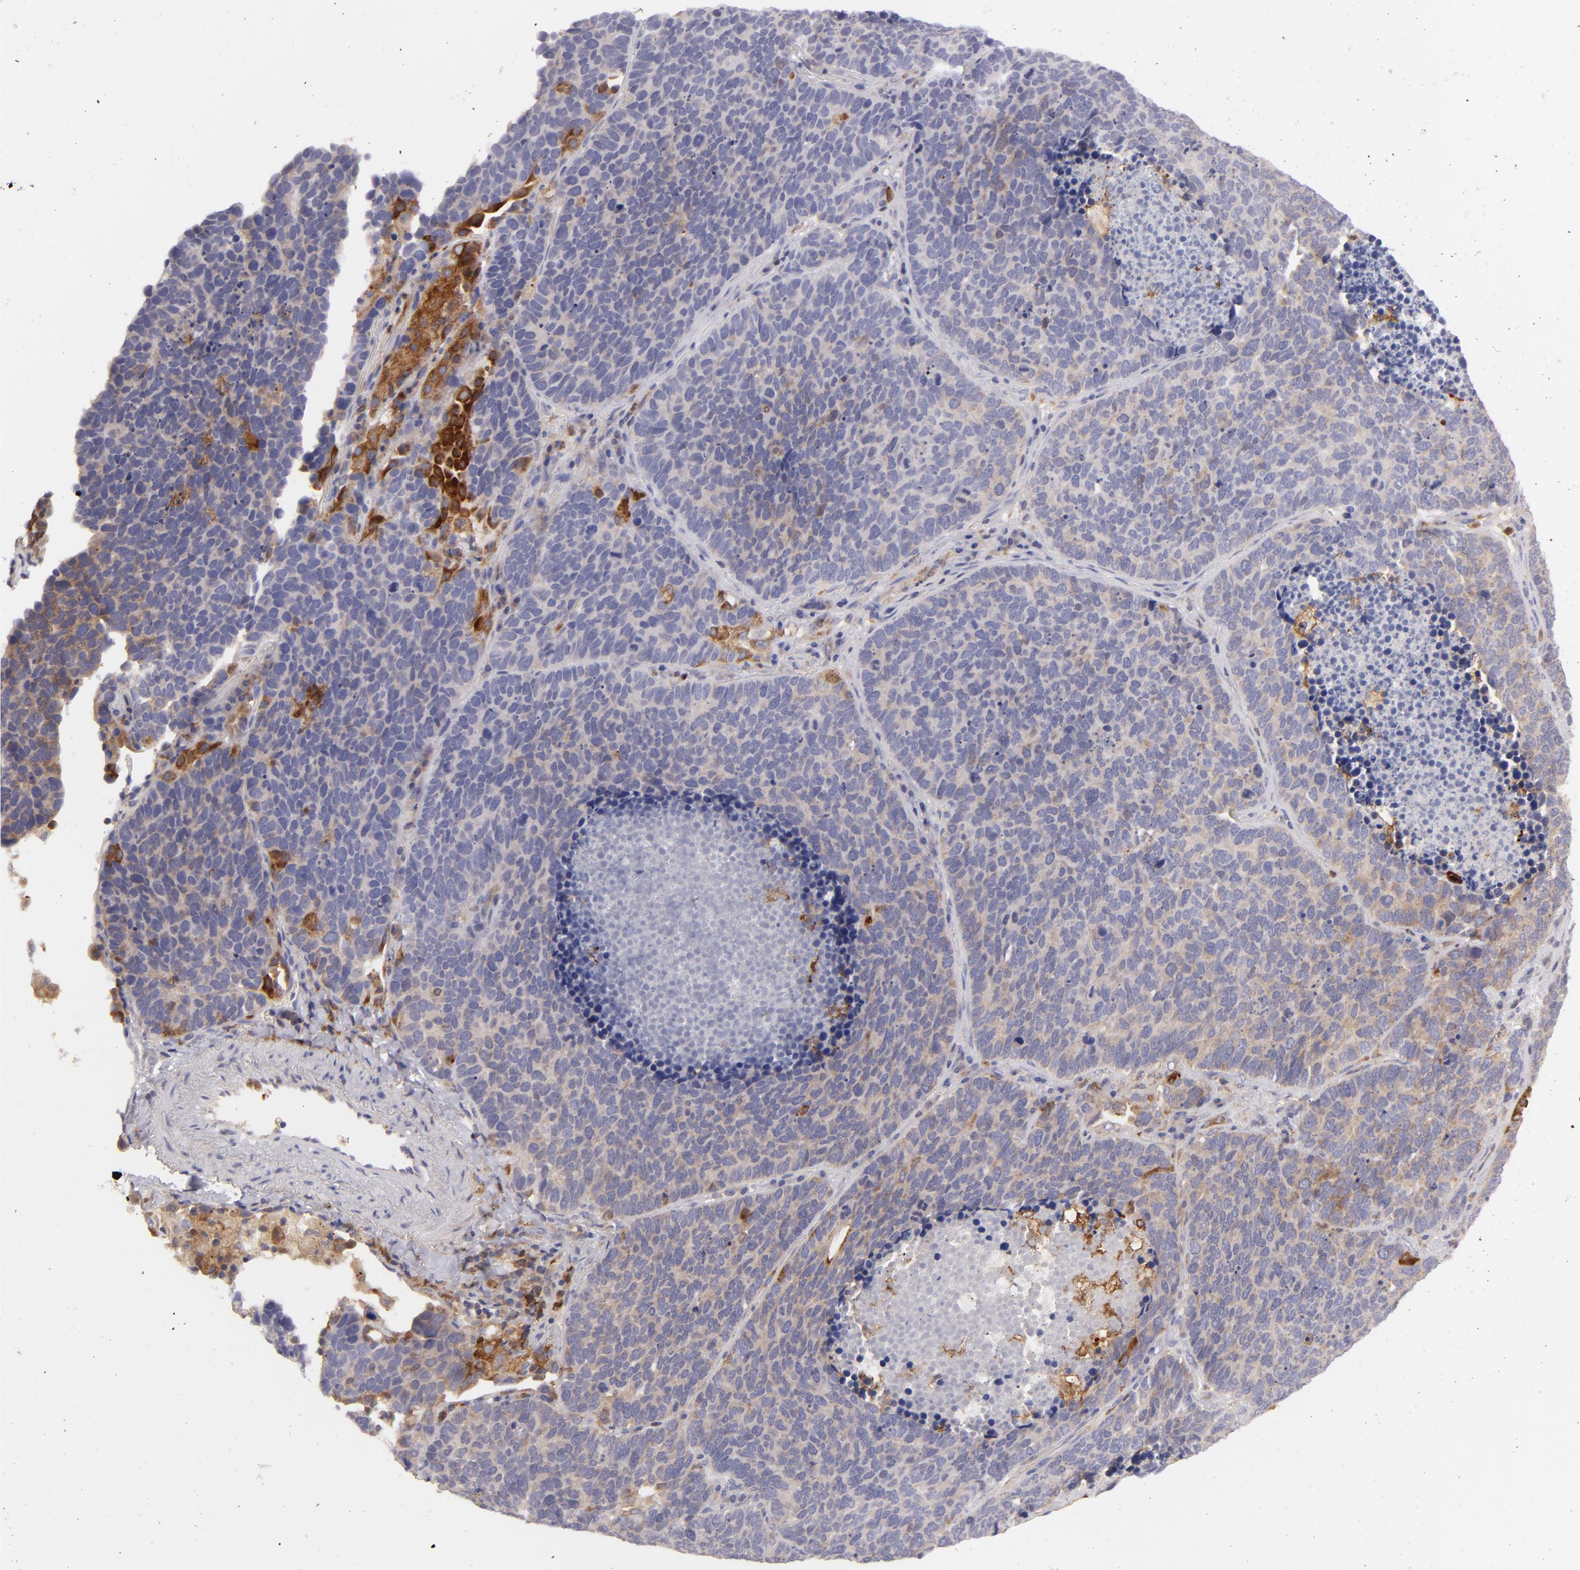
{"staining": {"intensity": "moderate", "quantity": "25%-75%", "location": "cytoplasmic/membranous"}, "tissue": "lung cancer", "cell_type": "Tumor cells", "image_type": "cancer", "snomed": [{"axis": "morphology", "description": "Neoplasm, malignant, NOS"}, {"axis": "topography", "description": "Lung"}], "caption": "The micrograph reveals a brown stain indicating the presence of a protein in the cytoplasmic/membranous of tumor cells in malignant neoplasm (lung).", "gene": "MMP10", "patient": {"sex": "female", "age": 75}}